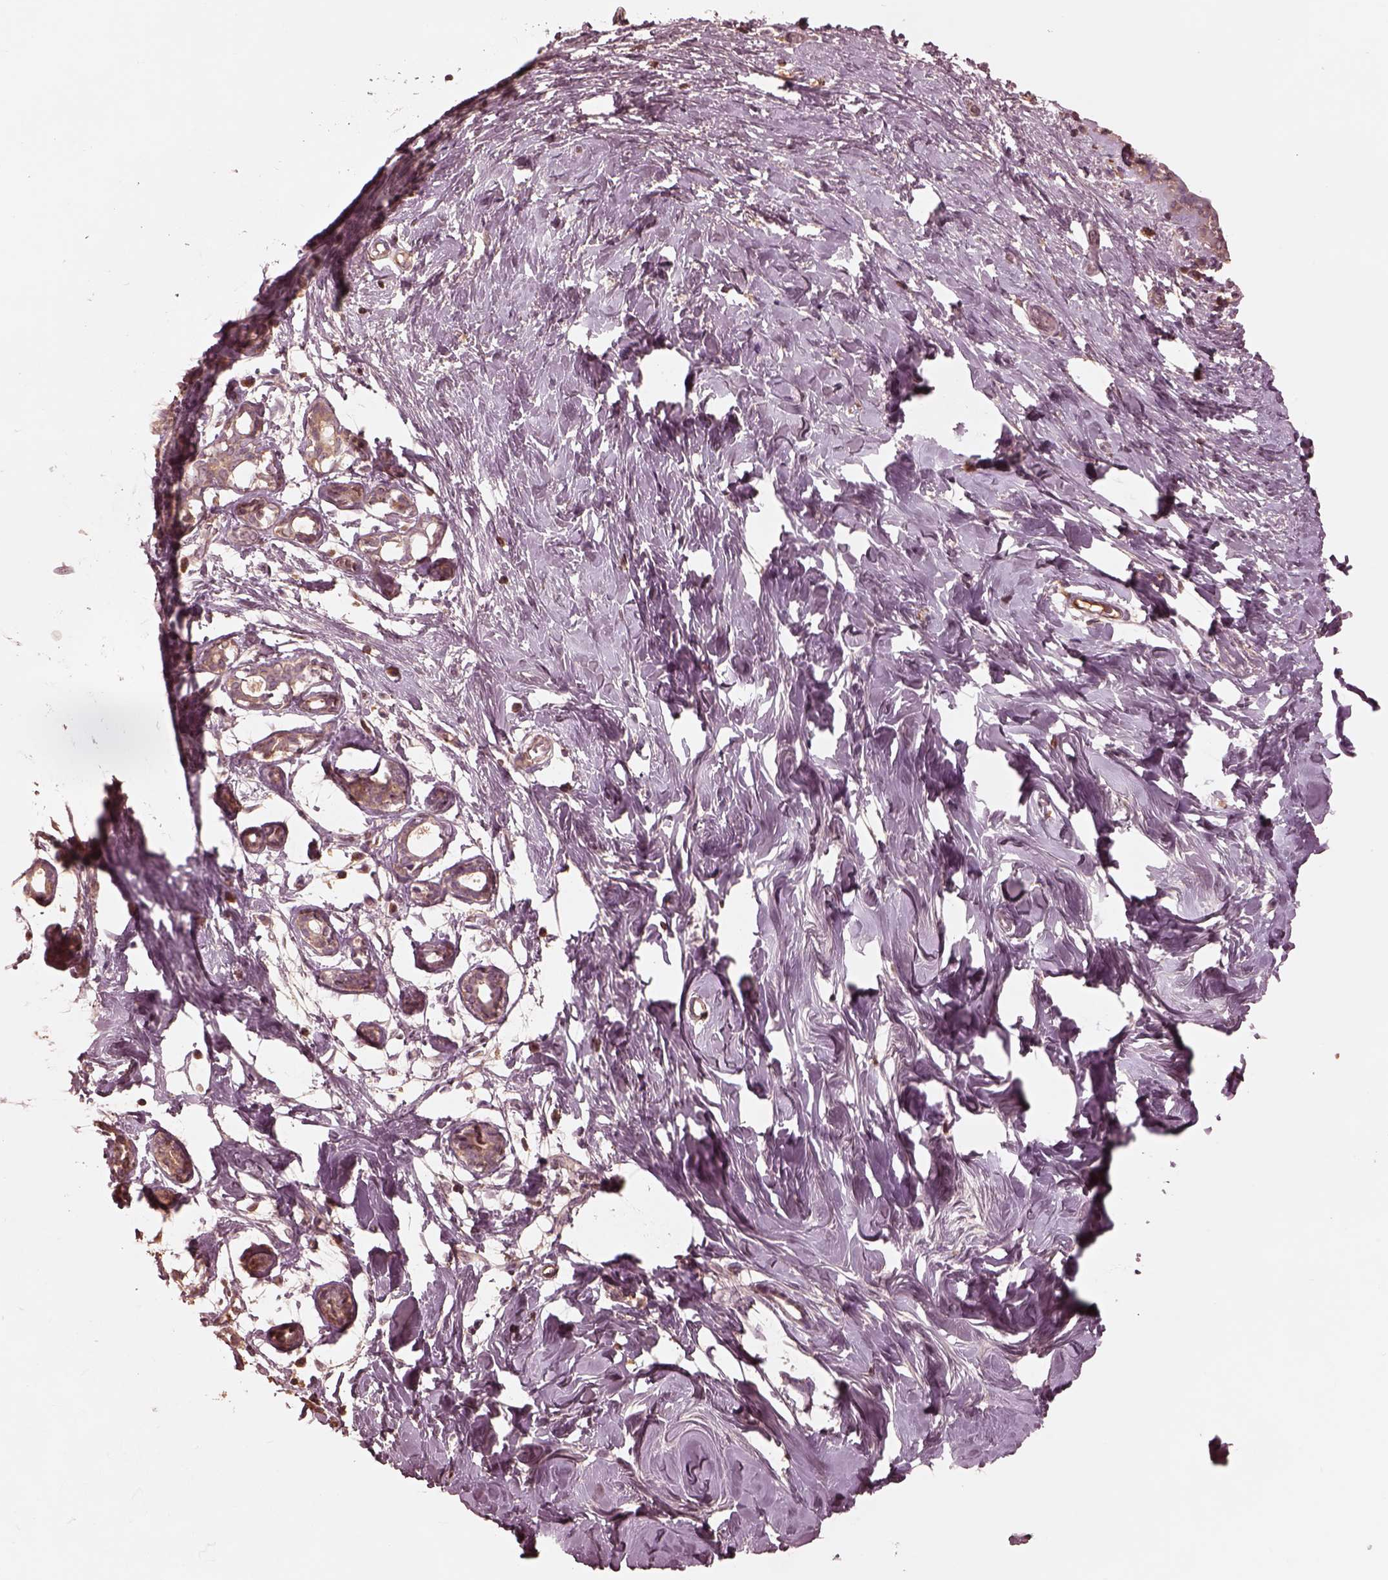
{"staining": {"intensity": "weak", "quantity": ">75%", "location": "cytoplasmic/membranous"}, "tissue": "breast", "cell_type": "Adipocytes", "image_type": "normal", "snomed": [{"axis": "morphology", "description": "Normal tissue, NOS"}, {"axis": "topography", "description": "Breast"}], "caption": "Weak cytoplasmic/membranous protein expression is present in about >75% of adipocytes in breast. The protein is stained brown, and the nuclei are stained in blue (DAB (3,3'-diaminobenzidine) IHC with brightfield microscopy, high magnification).", "gene": "TF", "patient": {"sex": "female", "age": 27}}